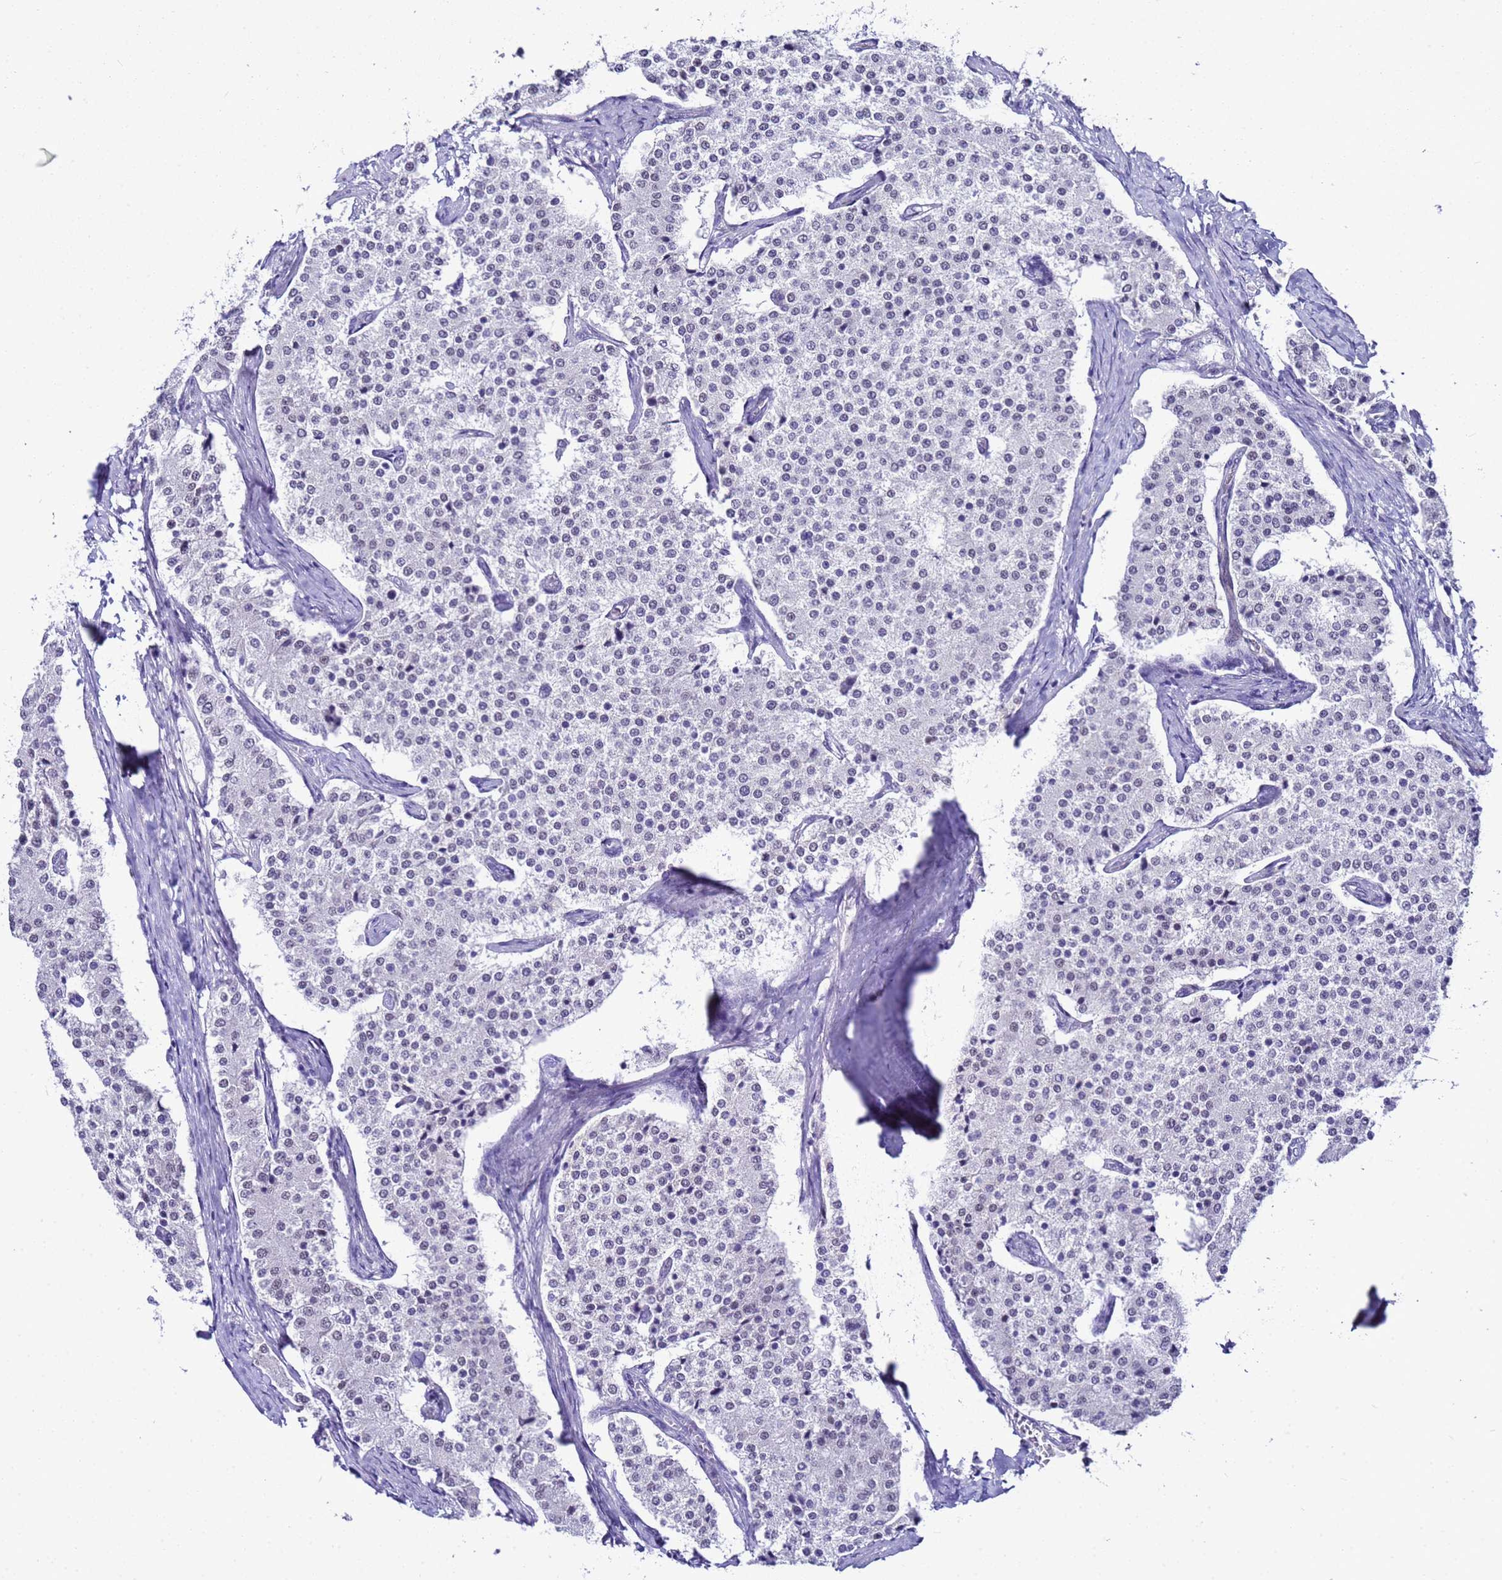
{"staining": {"intensity": "negative", "quantity": "none", "location": "none"}, "tissue": "carcinoid", "cell_type": "Tumor cells", "image_type": "cancer", "snomed": [{"axis": "morphology", "description": "Carcinoid, malignant, NOS"}, {"axis": "topography", "description": "Colon"}], "caption": "DAB immunohistochemical staining of human carcinoid displays no significant expression in tumor cells. (DAB IHC with hematoxylin counter stain).", "gene": "BCL7A", "patient": {"sex": "female", "age": 52}}